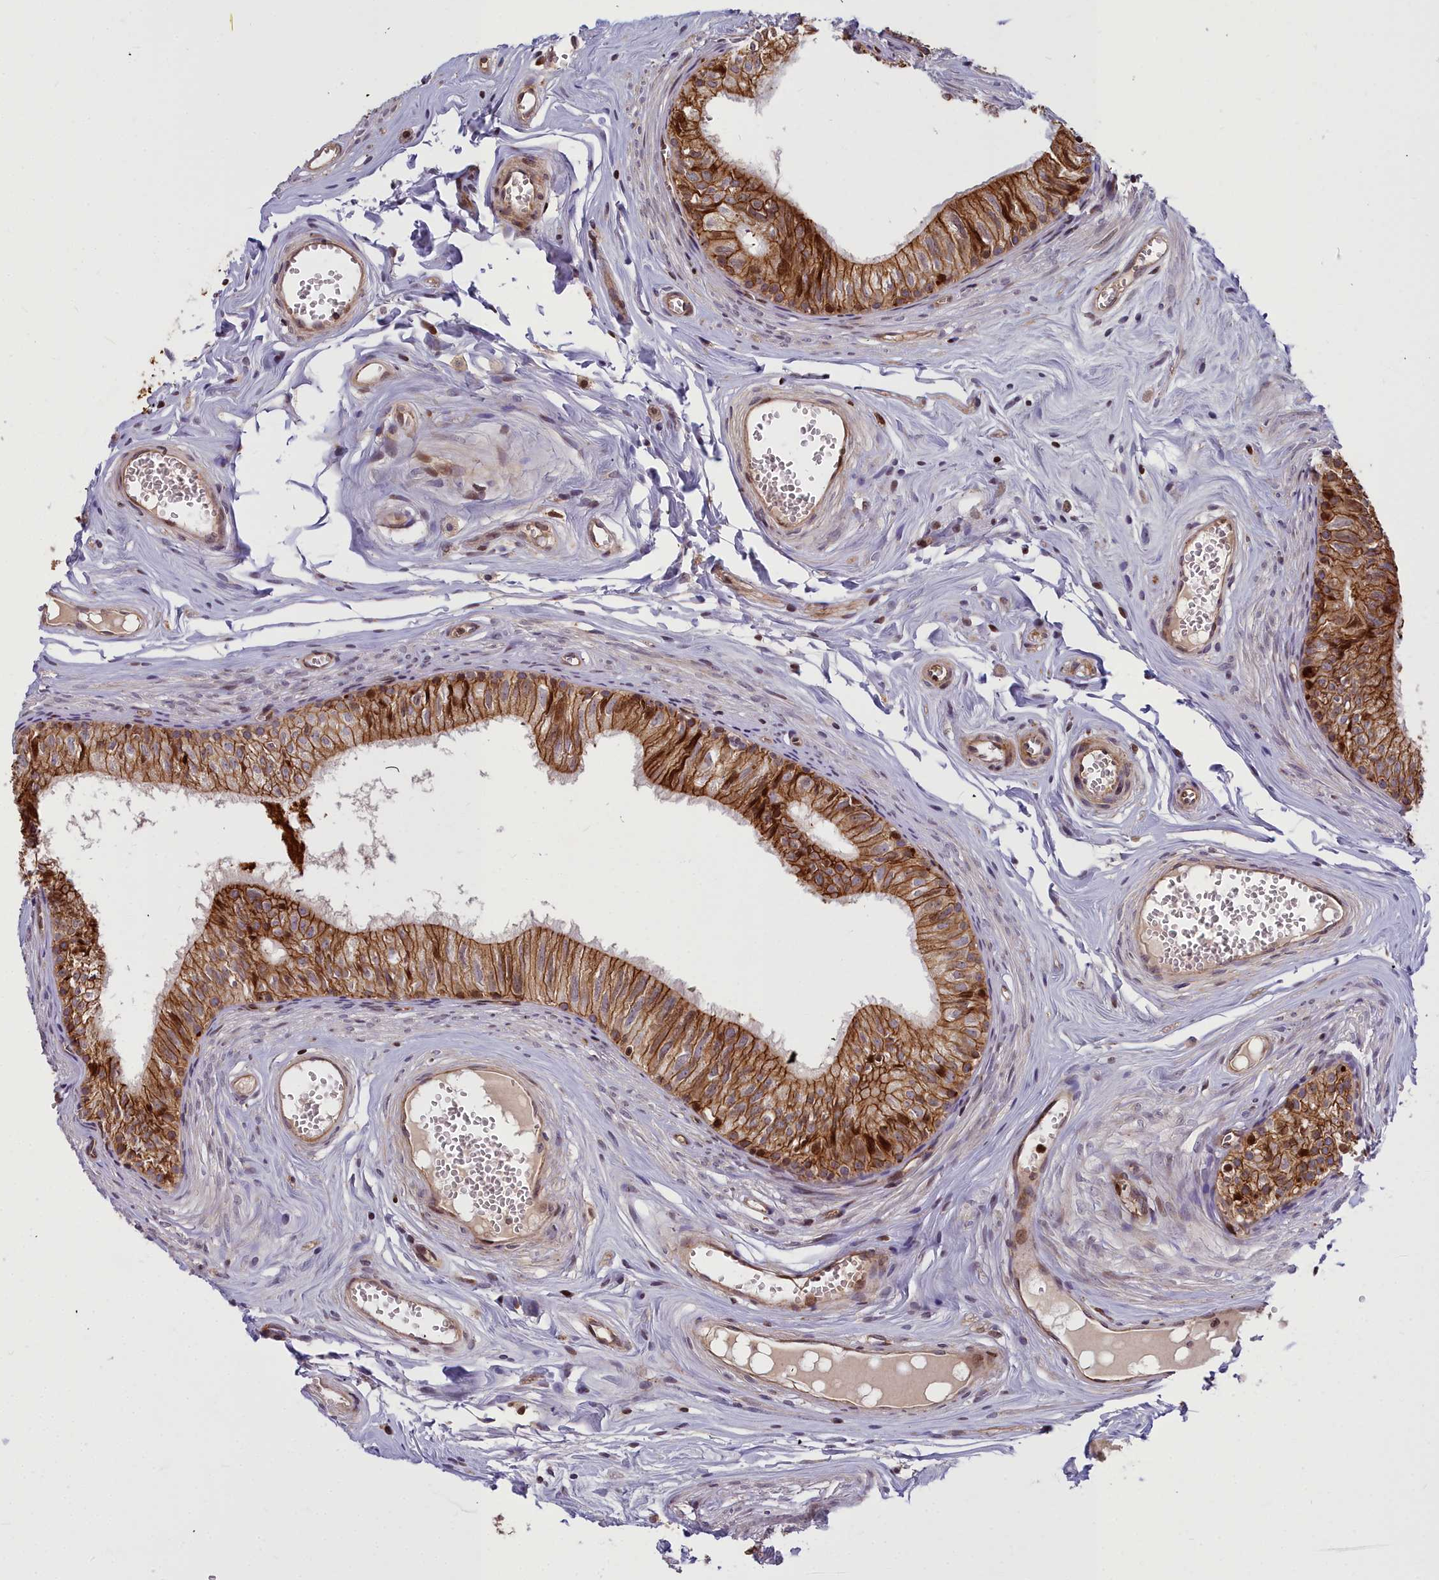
{"staining": {"intensity": "strong", "quantity": ">75%", "location": "cytoplasmic/membranous,nuclear"}, "tissue": "epididymis", "cell_type": "Glandular cells", "image_type": "normal", "snomed": [{"axis": "morphology", "description": "Normal tissue, NOS"}, {"axis": "topography", "description": "Epididymis"}], "caption": "A micrograph of human epididymis stained for a protein exhibits strong cytoplasmic/membranous,nuclear brown staining in glandular cells. (Brightfield microscopy of DAB IHC at high magnification).", "gene": "GLYATL3", "patient": {"sex": "male", "age": 36}}